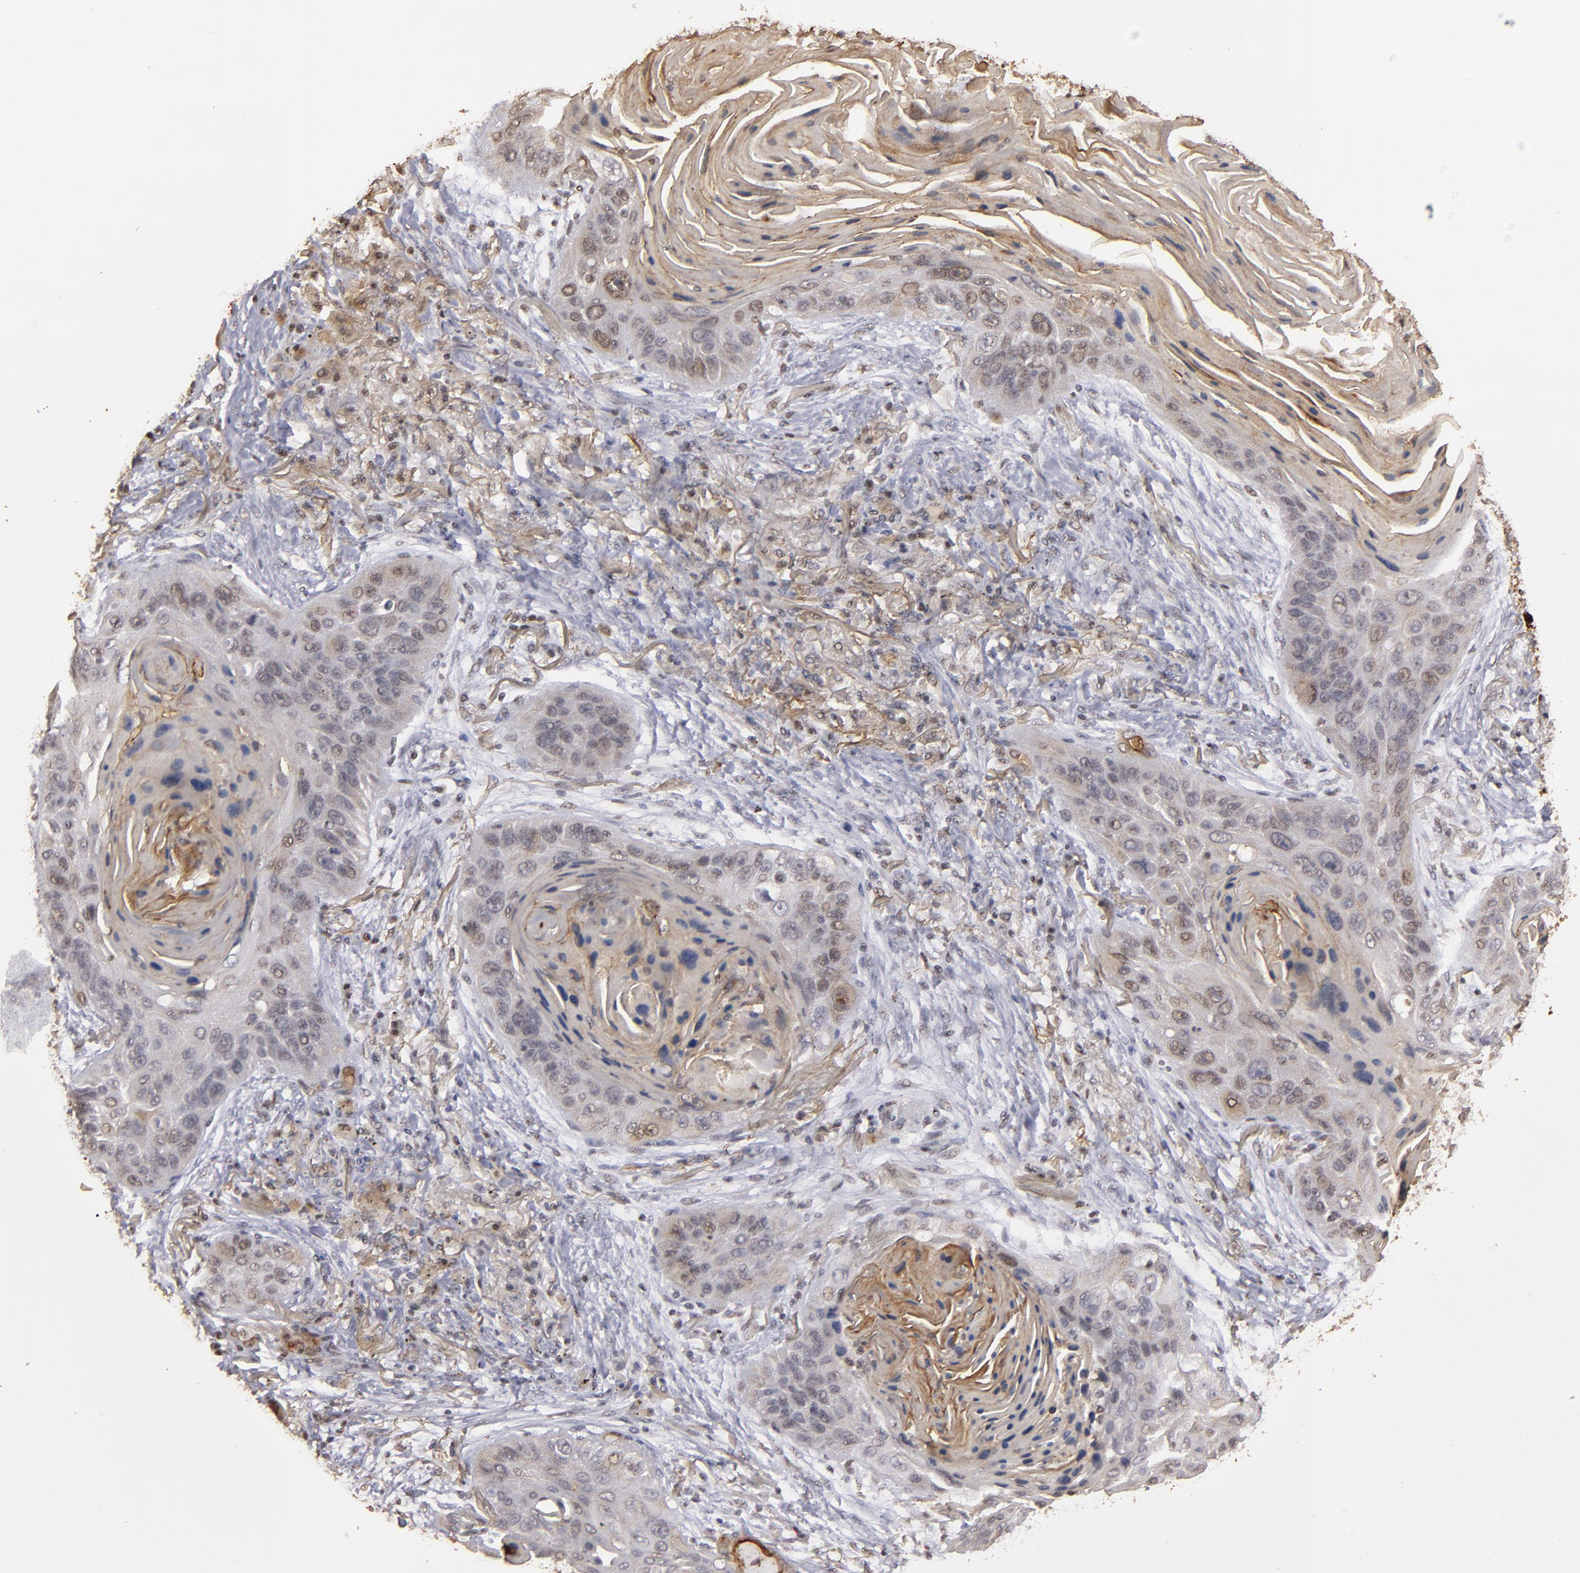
{"staining": {"intensity": "weak", "quantity": "25%-75%", "location": "cytoplasmic/membranous"}, "tissue": "lung cancer", "cell_type": "Tumor cells", "image_type": "cancer", "snomed": [{"axis": "morphology", "description": "Squamous cell carcinoma, NOS"}, {"axis": "topography", "description": "Lung"}], "caption": "About 25%-75% of tumor cells in human lung cancer (squamous cell carcinoma) reveal weak cytoplasmic/membranous protein positivity as visualized by brown immunohistochemical staining.", "gene": "CD55", "patient": {"sex": "female", "age": 67}}